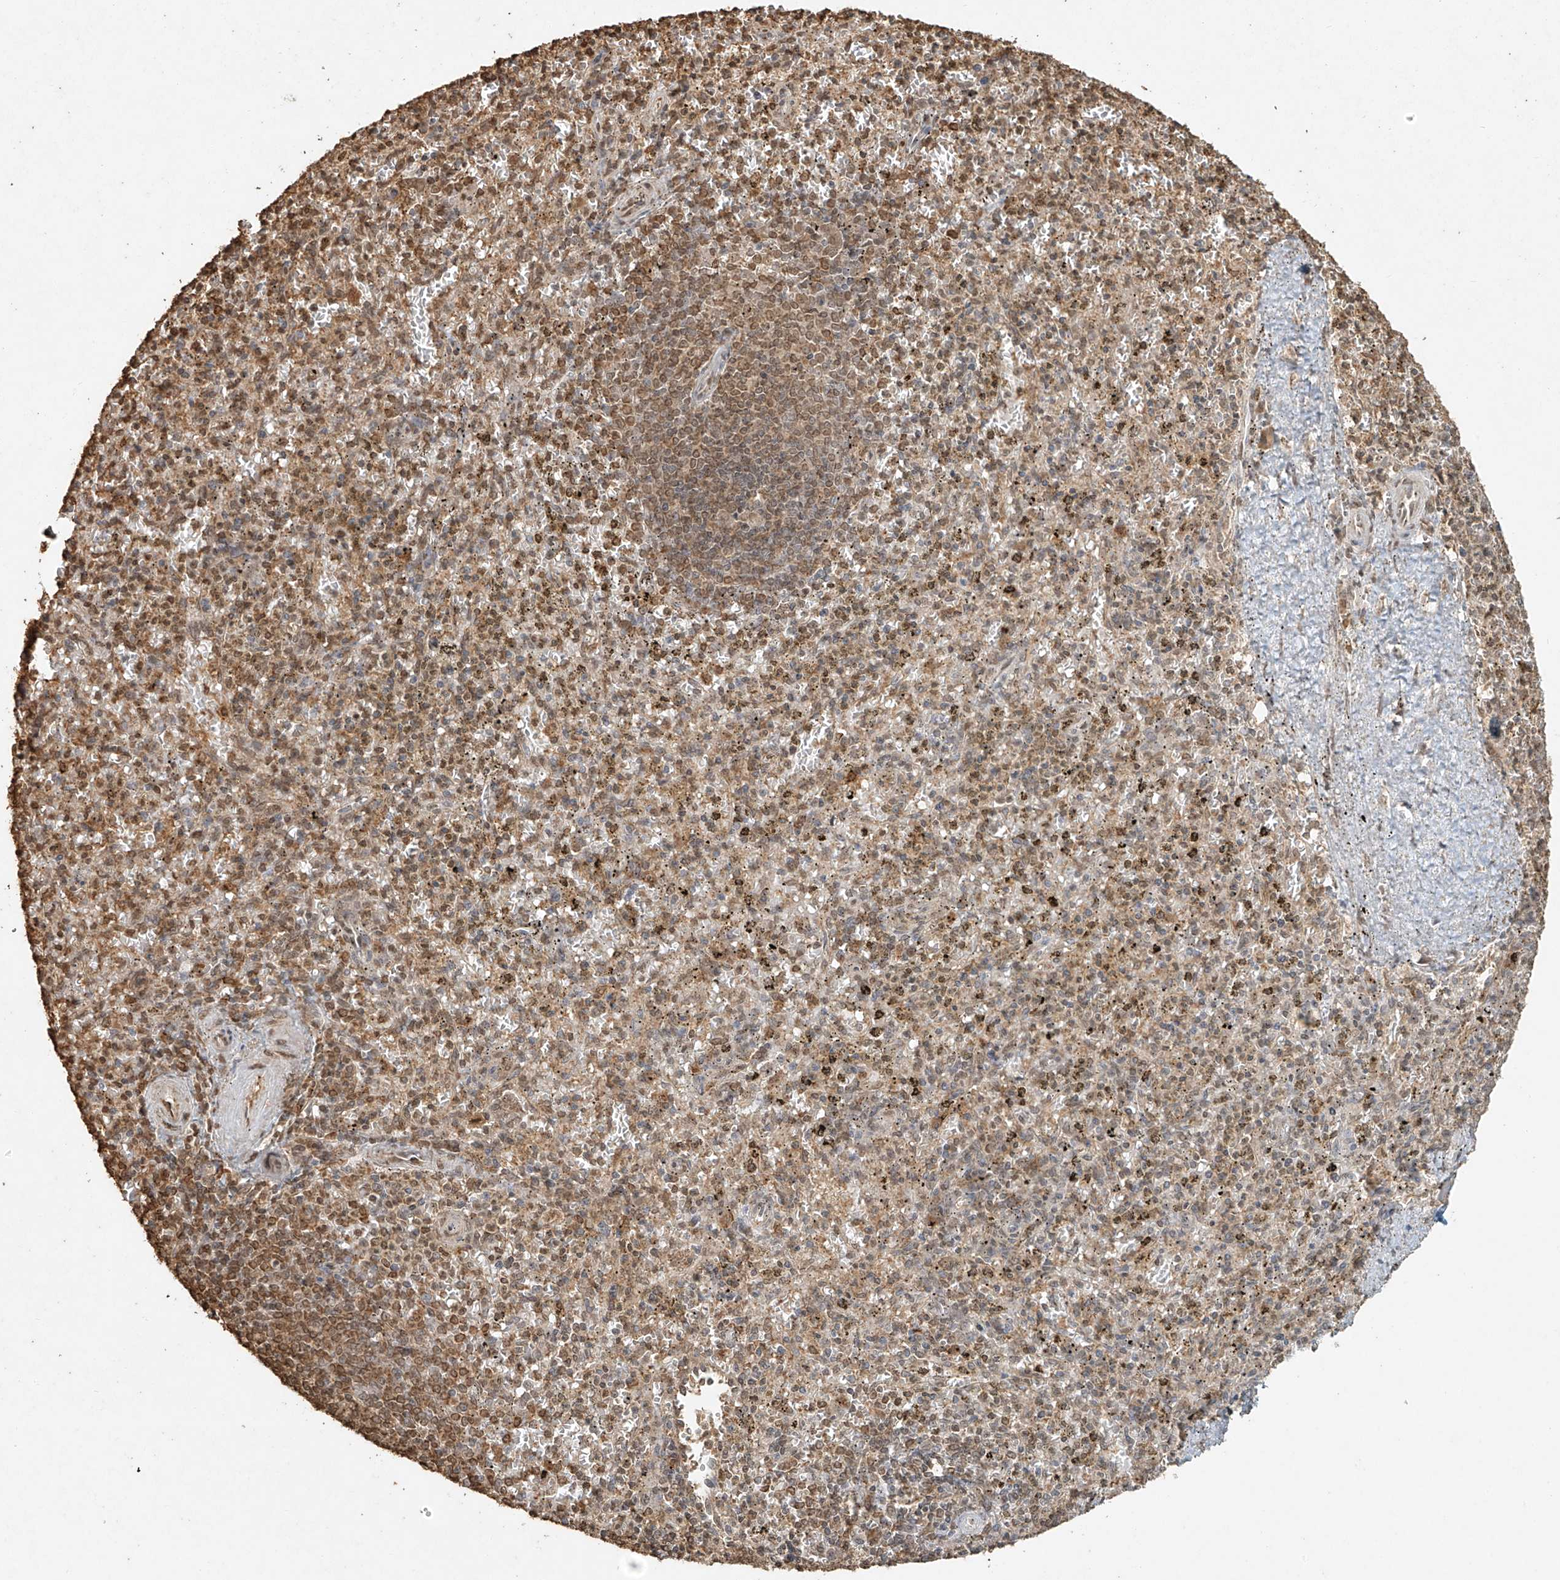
{"staining": {"intensity": "moderate", "quantity": "25%-75%", "location": "cytoplasmic/membranous,nuclear"}, "tissue": "spleen", "cell_type": "Cells in red pulp", "image_type": "normal", "snomed": [{"axis": "morphology", "description": "Normal tissue, NOS"}, {"axis": "topography", "description": "Spleen"}], "caption": "IHC histopathology image of benign spleen: spleen stained using immunohistochemistry displays medium levels of moderate protein expression localized specifically in the cytoplasmic/membranous,nuclear of cells in red pulp, appearing as a cytoplasmic/membranous,nuclear brown color.", "gene": "TIGAR", "patient": {"sex": "male", "age": 72}}